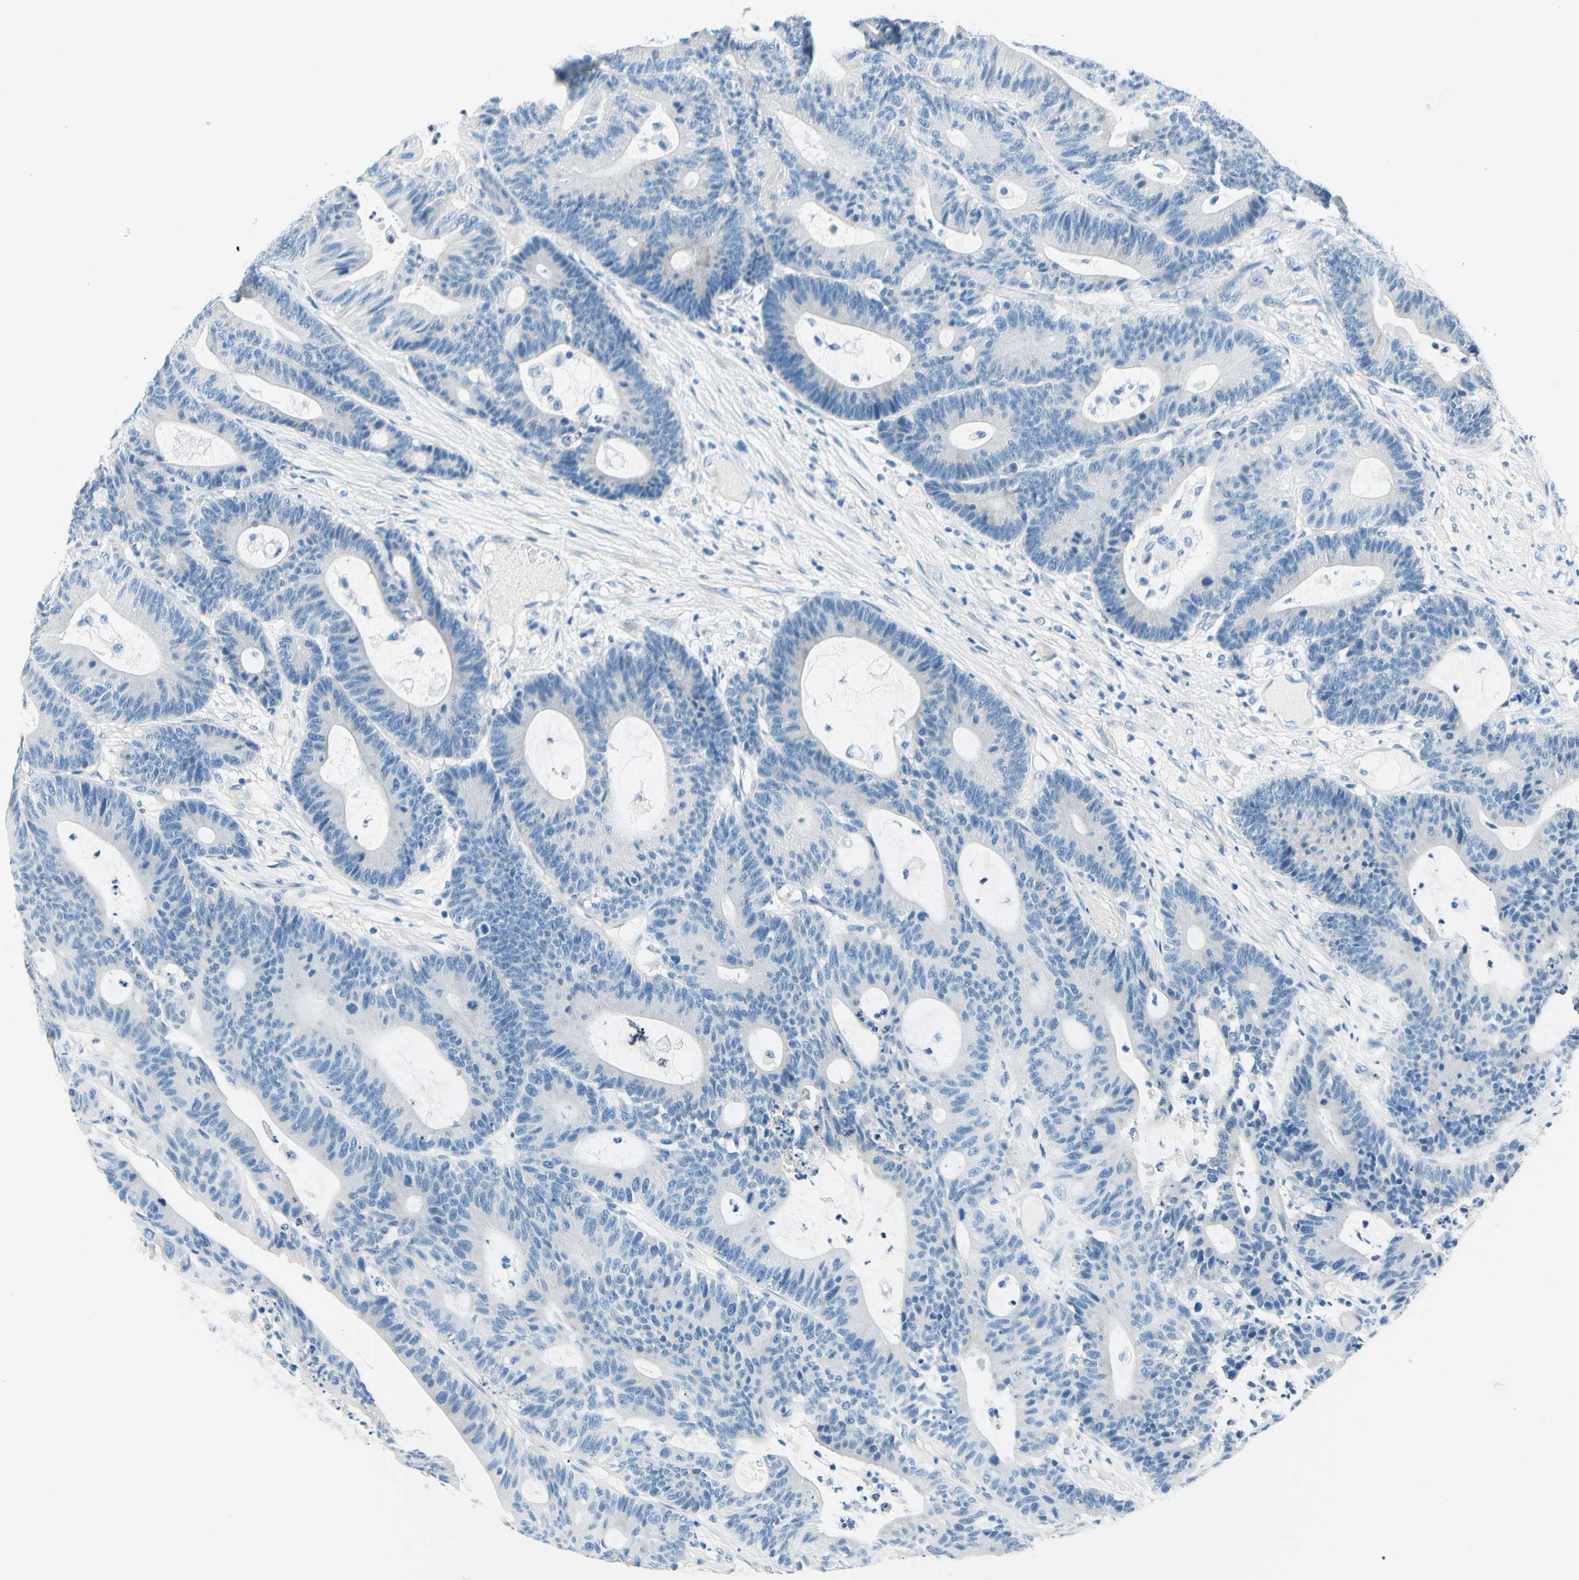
{"staining": {"intensity": "negative", "quantity": "none", "location": "none"}, "tissue": "colorectal cancer", "cell_type": "Tumor cells", "image_type": "cancer", "snomed": [{"axis": "morphology", "description": "Adenocarcinoma, NOS"}, {"axis": "topography", "description": "Colon"}], "caption": "A photomicrograph of human colorectal cancer is negative for staining in tumor cells. The staining is performed using DAB brown chromogen with nuclei counter-stained in using hematoxylin.", "gene": "PASD1", "patient": {"sex": "female", "age": 84}}